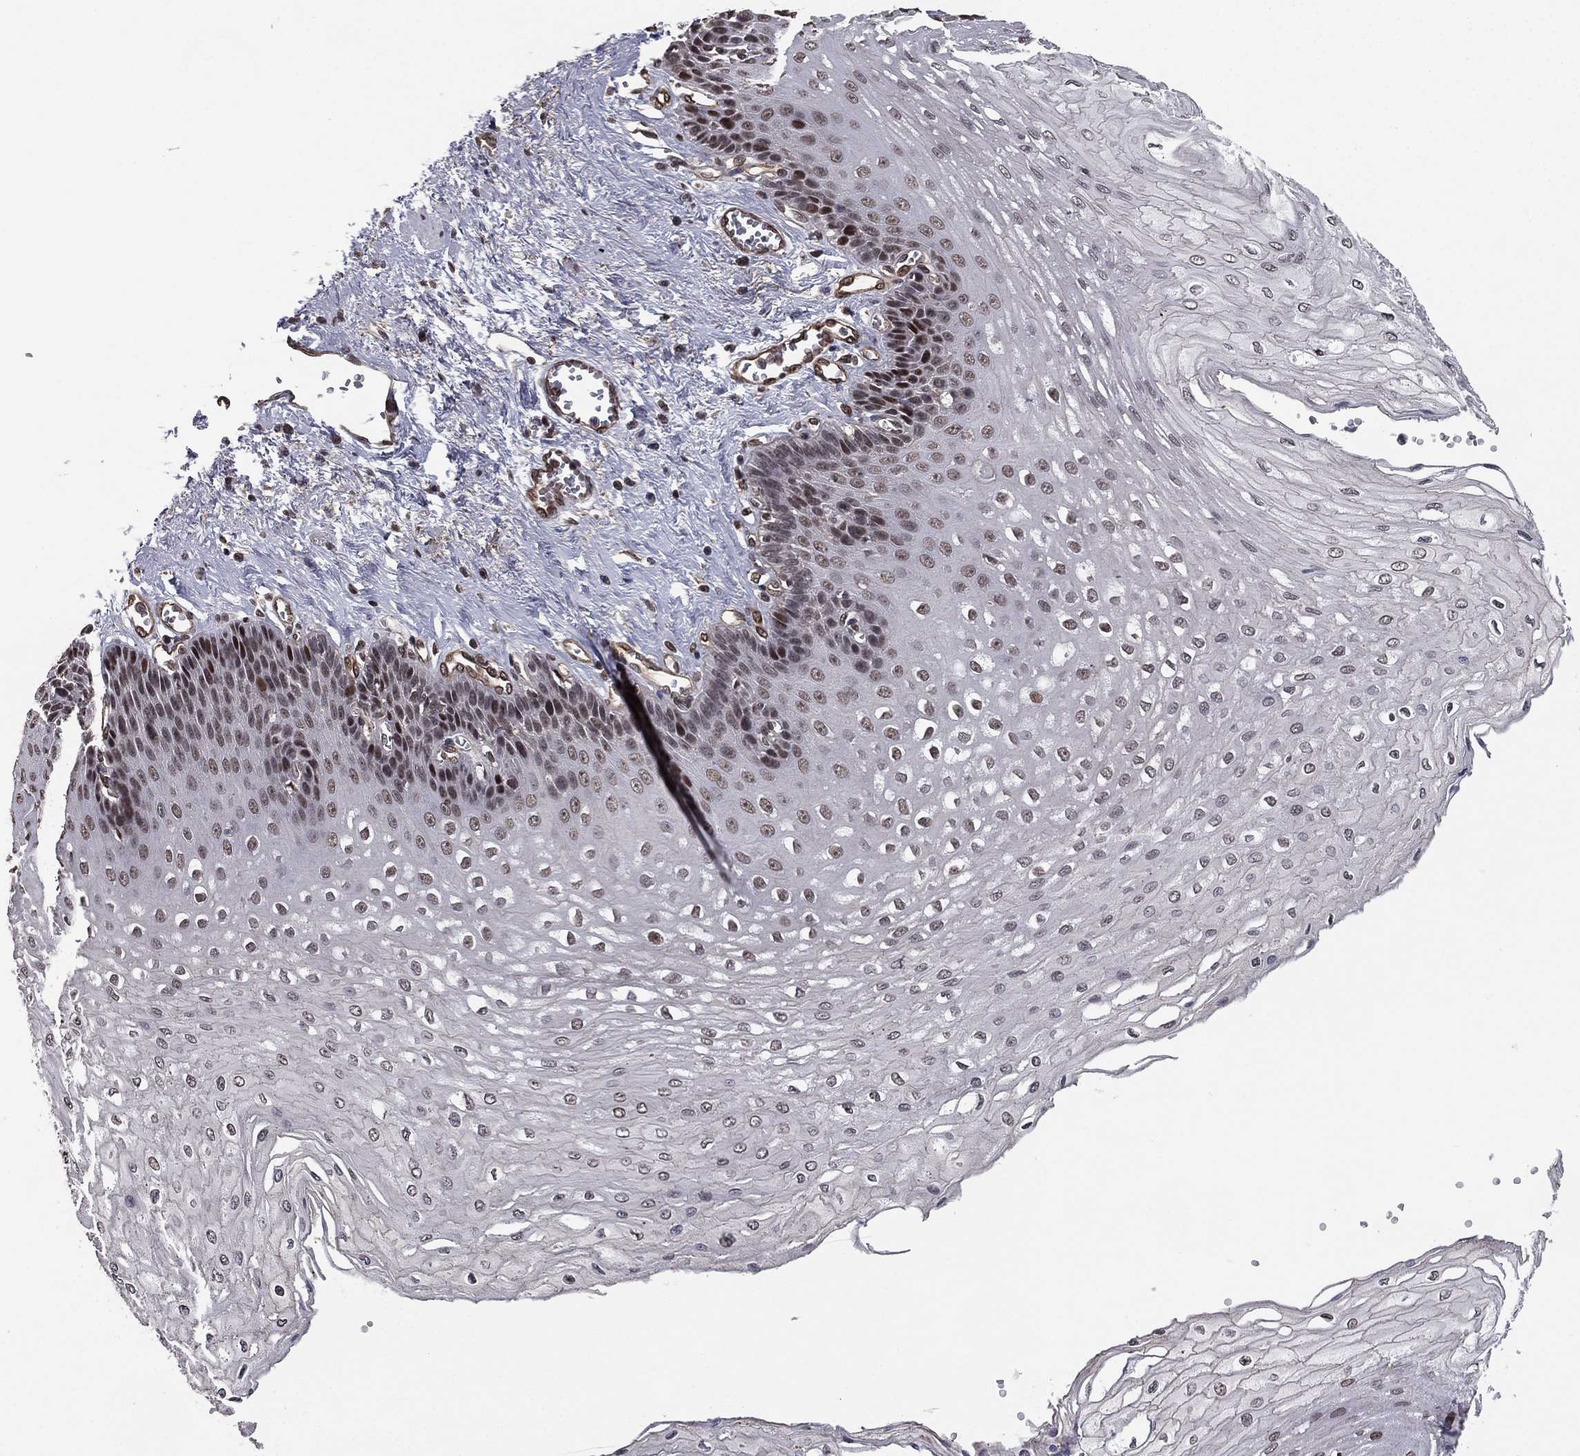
{"staining": {"intensity": "moderate", "quantity": "<25%", "location": "nuclear"}, "tissue": "esophagus", "cell_type": "Squamous epithelial cells", "image_type": "normal", "snomed": [{"axis": "morphology", "description": "Normal tissue, NOS"}, {"axis": "topography", "description": "Esophagus"}], "caption": "A photomicrograph showing moderate nuclear positivity in about <25% of squamous epithelial cells in benign esophagus, as visualized by brown immunohistochemical staining.", "gene": "RARB", "patient": {"sex": "female", "age": 62}}